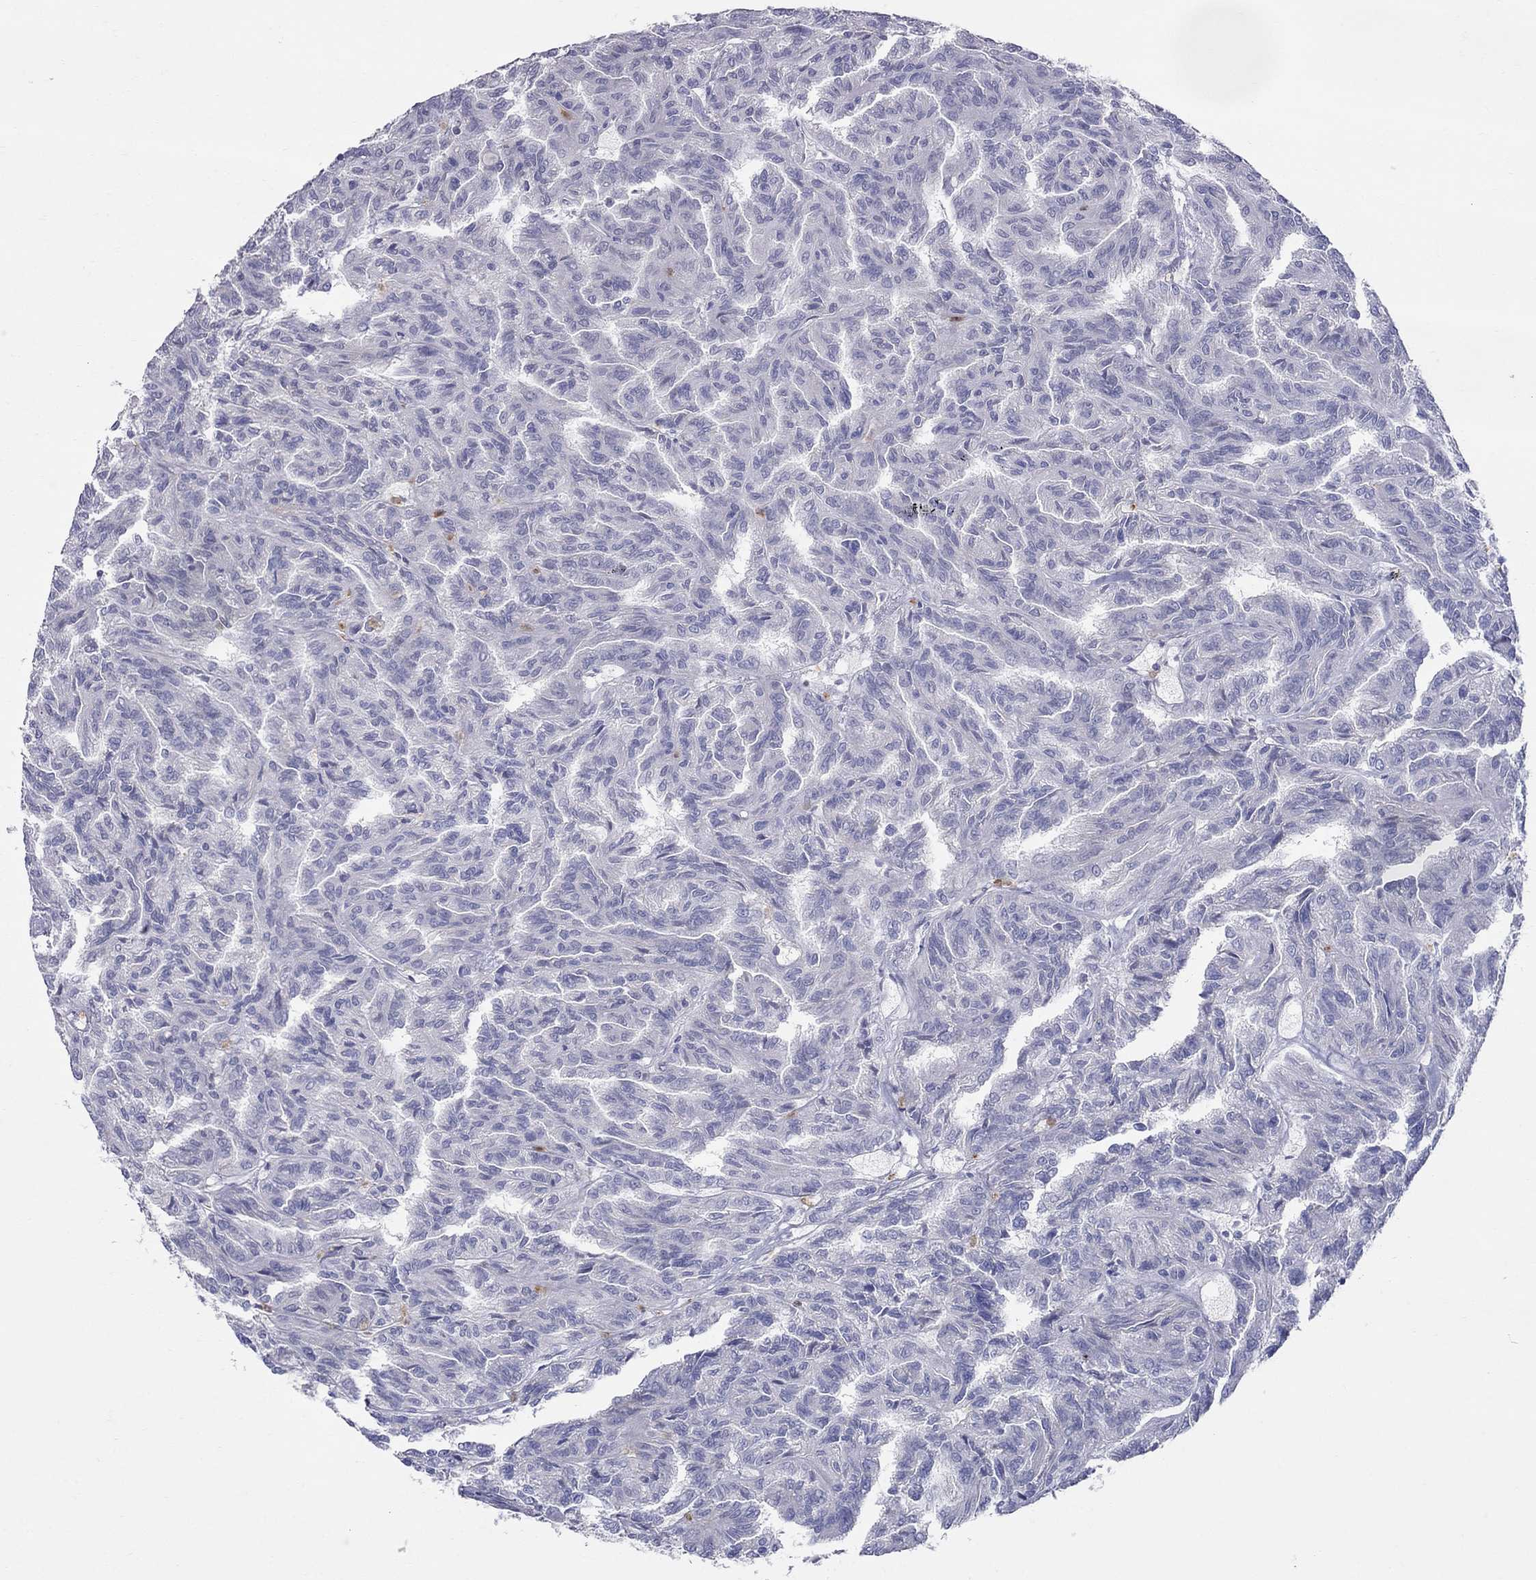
{"staining": {"intensity": "negative", "quantity": "none", "location": "none"}, "tissue": "renal cancer", "cell_type": "Tumor cells", "image_type": "cancer", "snomed": [{"axis": "morphology", "description": "Adenocarcinoma, NOS"}, {"axis": "topography", "description": "Kidney"}], "caption": "Adenocarcinoma (renal) stained for a protein using IHC demonstrates no staining tumor cells.", "gene": "SPINT4", "patient": {"sex": "male", "age": 79}}